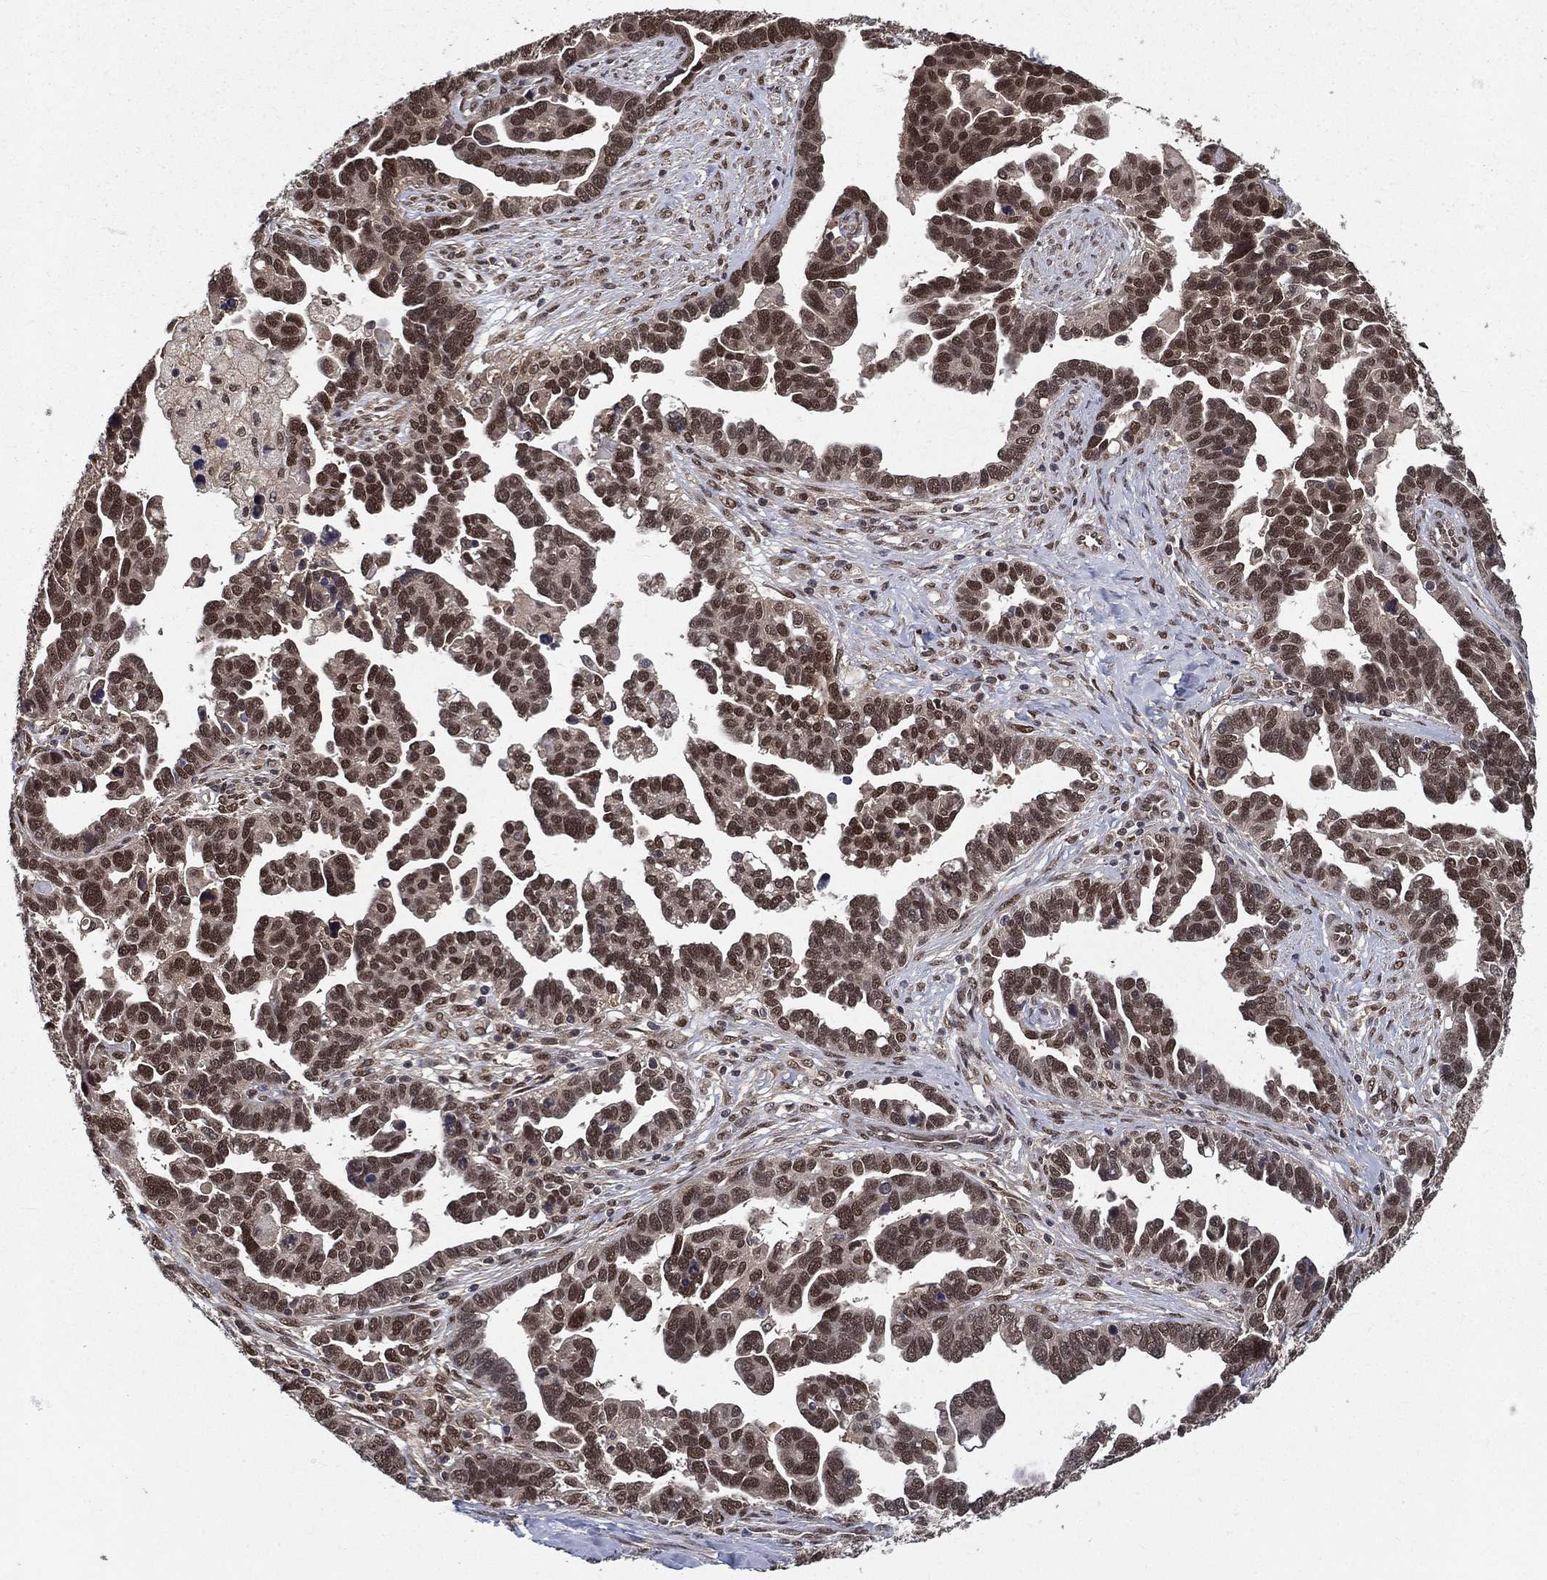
{"staining": {"intensity": "moderate", "quantity": ">75%", "location": "cytoplasmic/membranous,nuclear"}, "tissue": "ovarian cancer", "cell_type": "Tumor cells", "image_type": "cancer", "snomed": [{"axis": "morphology", "description": "Cystadenocarcinoma, serous, NOS"}, {"axis": "topography", "description": "Ovary"}], "caption": "This is an image of immunohistochemistry (IHC) staining of serous cystadenocarcinoma (ovarian), which shows moderate staining in the cytoplasmic/membranous and nuclear of tumor cells.", "gene": "CARM1", "patient": {"sex": "female", "age": 54}}